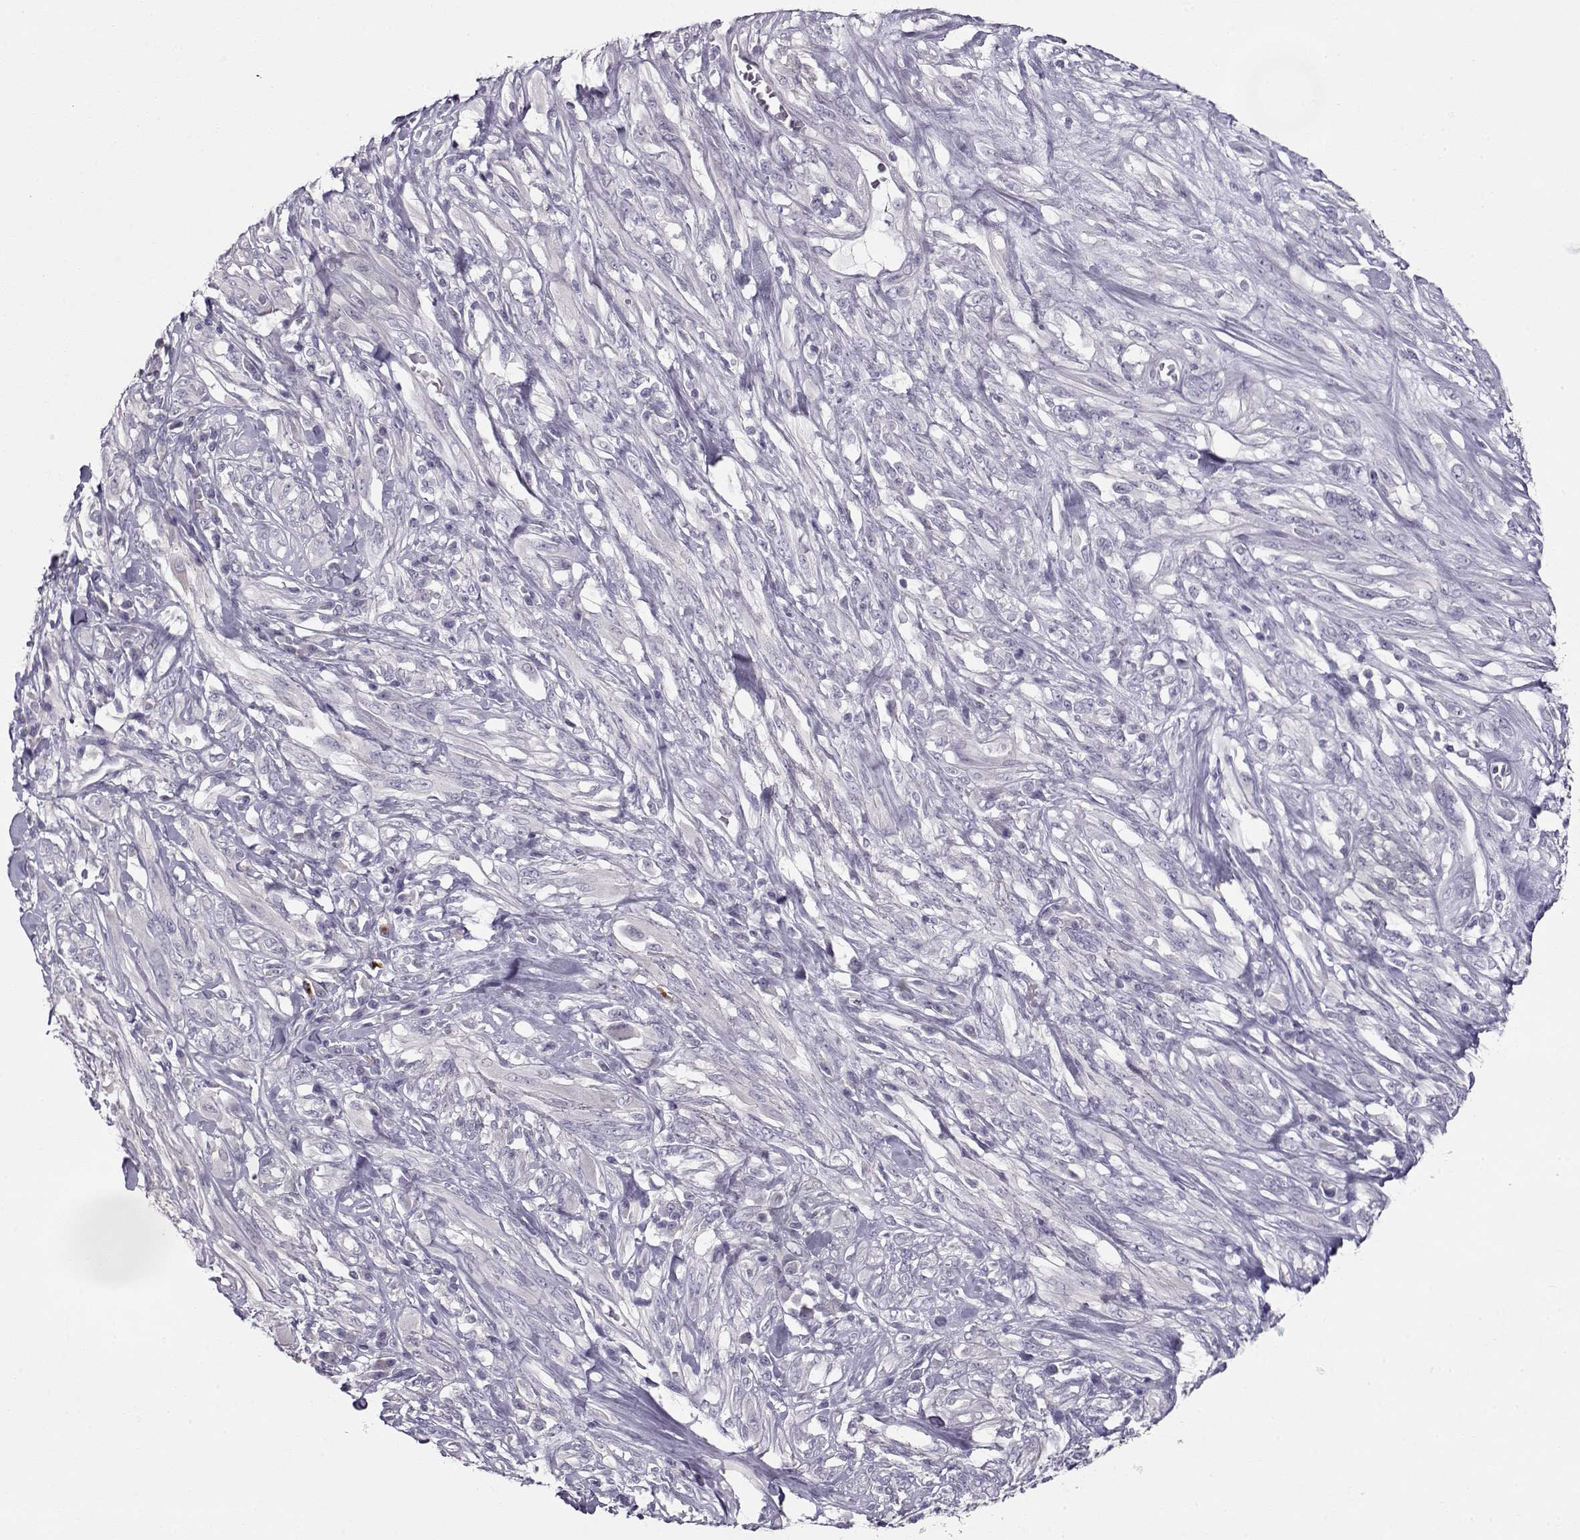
{"staining": {"intensity": "negative", "quantity": "none", "location": "none"}, "tissue": "melanoma", "cell_type": "Tumor cells", "image_type": "cancer", "snomed": [{"axis": "morphology", "description": "Malignant melanoma, NOS"}, {"axis": "topography", "description": "Skin"}], "caption": "An image of malignant melanoma stained for a protein exhibits no brown staining in tumor cells. The staining is performed using DAB brown chromogen with nuclei counter-stained in using hematoxylin.", "gene": "GRK1", "patient": {"sex": "female", "age": 91}}